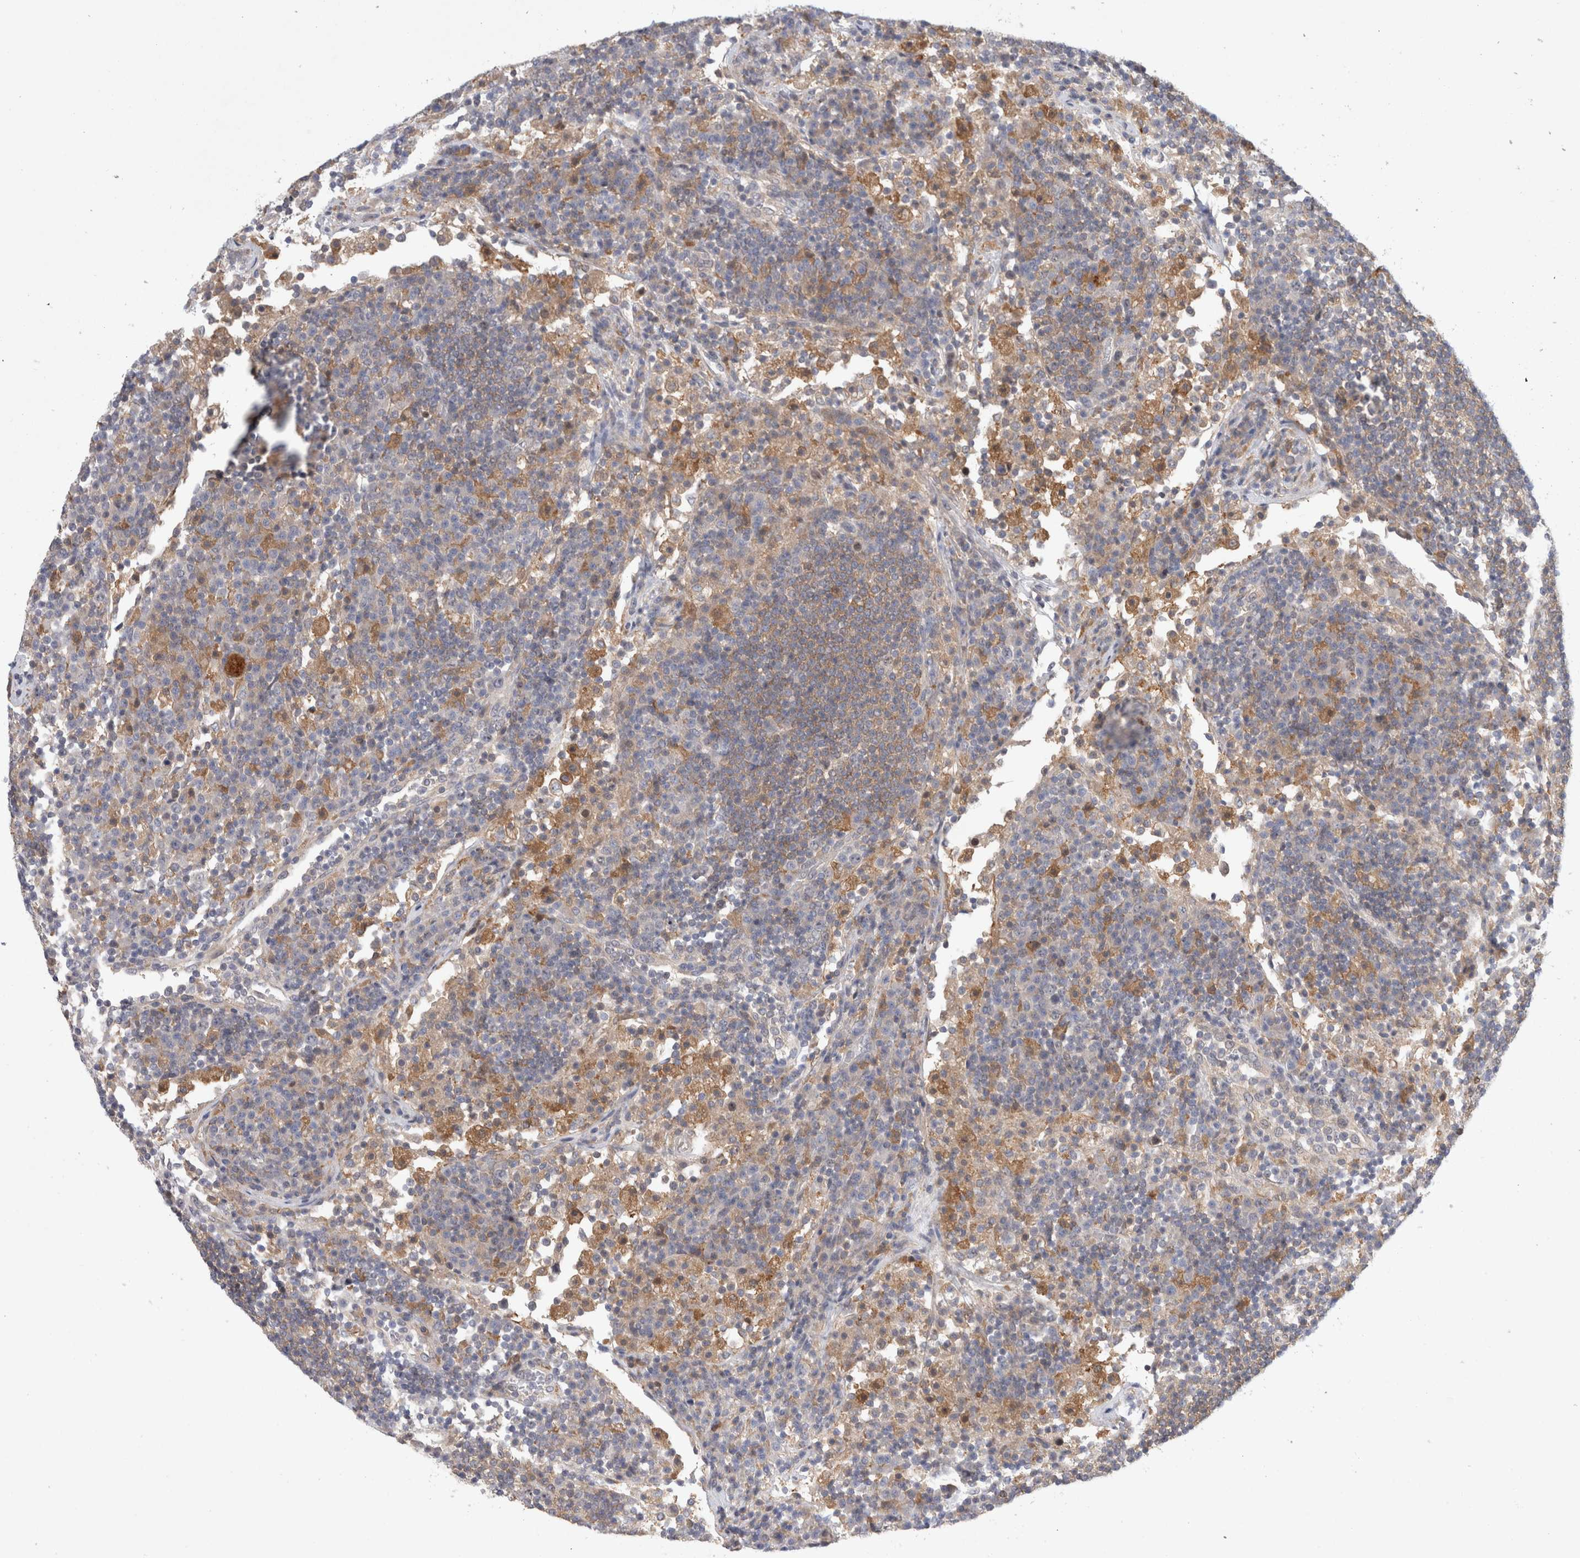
{"staining": {"intensity": "strong", "quantity": "25%-75%", "location": "cytoplasmic/membranous,nuclear"}, "tissue": "lymph node", "cell_type": "Germinal center cells", "image_type": "normal", "snomed": [{"axis": "morphology", "description": "Normal tissue, NOS"}, {"axis": "topography", "description": "Lymph node"}], "caption": "Strong cytoplasmic/membranous,nuclear positivity is appreciated in about 25%-75% of germinal center cells in normal lymph node. (brown staining indicates protein expression, while blue staining denotes nuclei).", "gene": "CDCA7L", "patient": {"sex": "female", "age": 53}}